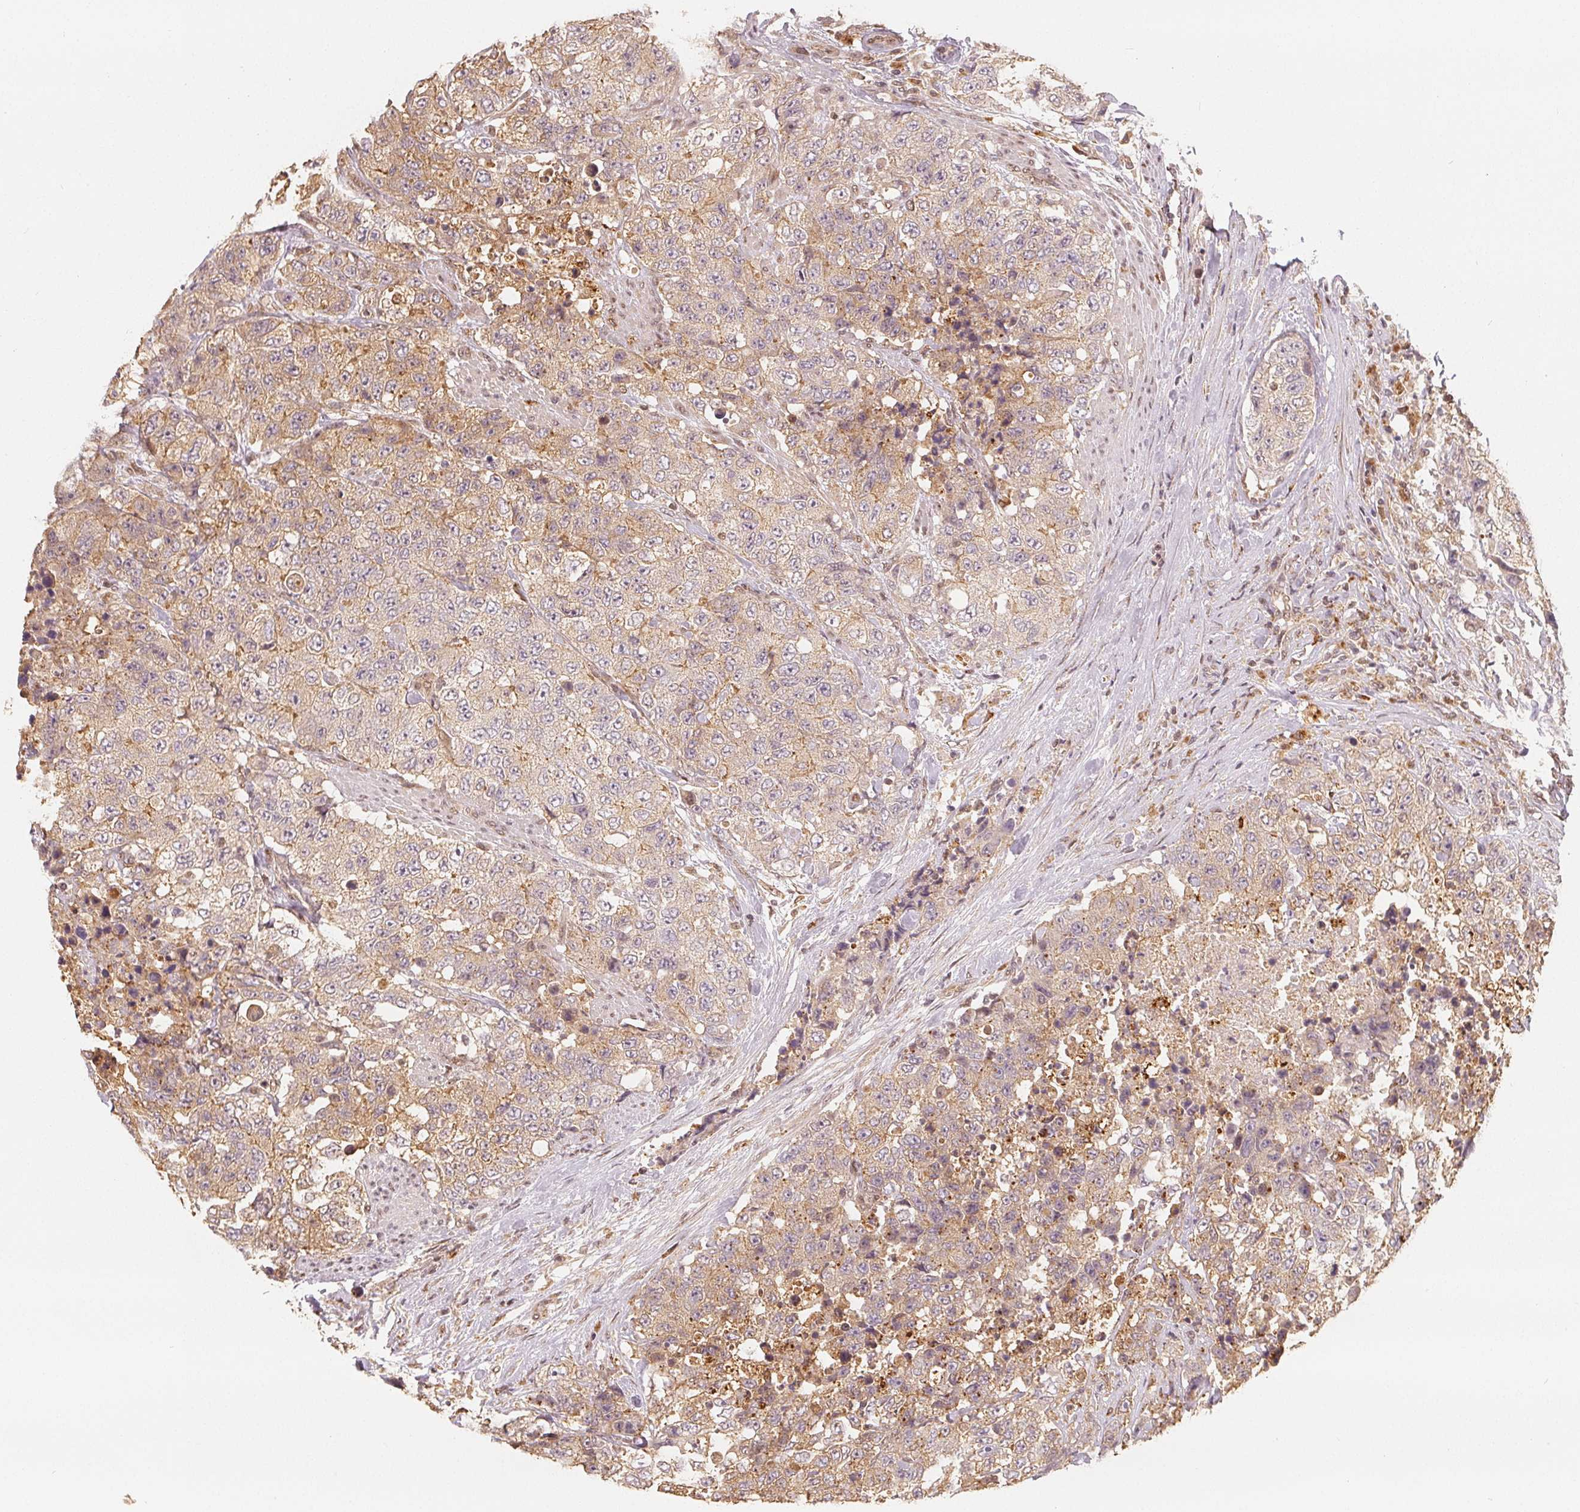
{"staining": {"intensity": "weak", "quantity": "25%-75%", "location": "cytoplasmic/membranous"}, "tissue": "urothelial cancer", "cell_type": "Tumor cells", "image_type": "cancer", "snomed": [{"axis": "morphology", "description": "Urothelial carcinoma, High grade"}, {"axis": "topography", "description": "Urinary bladder"}], "caption": "DAB (3,3'-diaminobenzidine) immunohistochemical staining of human urothelial cancer displays weak cytoplasmic/membranous protein expression in about 25%-75% of tumor cells.", "gene": "GUSB", "patient": {"sex": "female", "age": 78}}